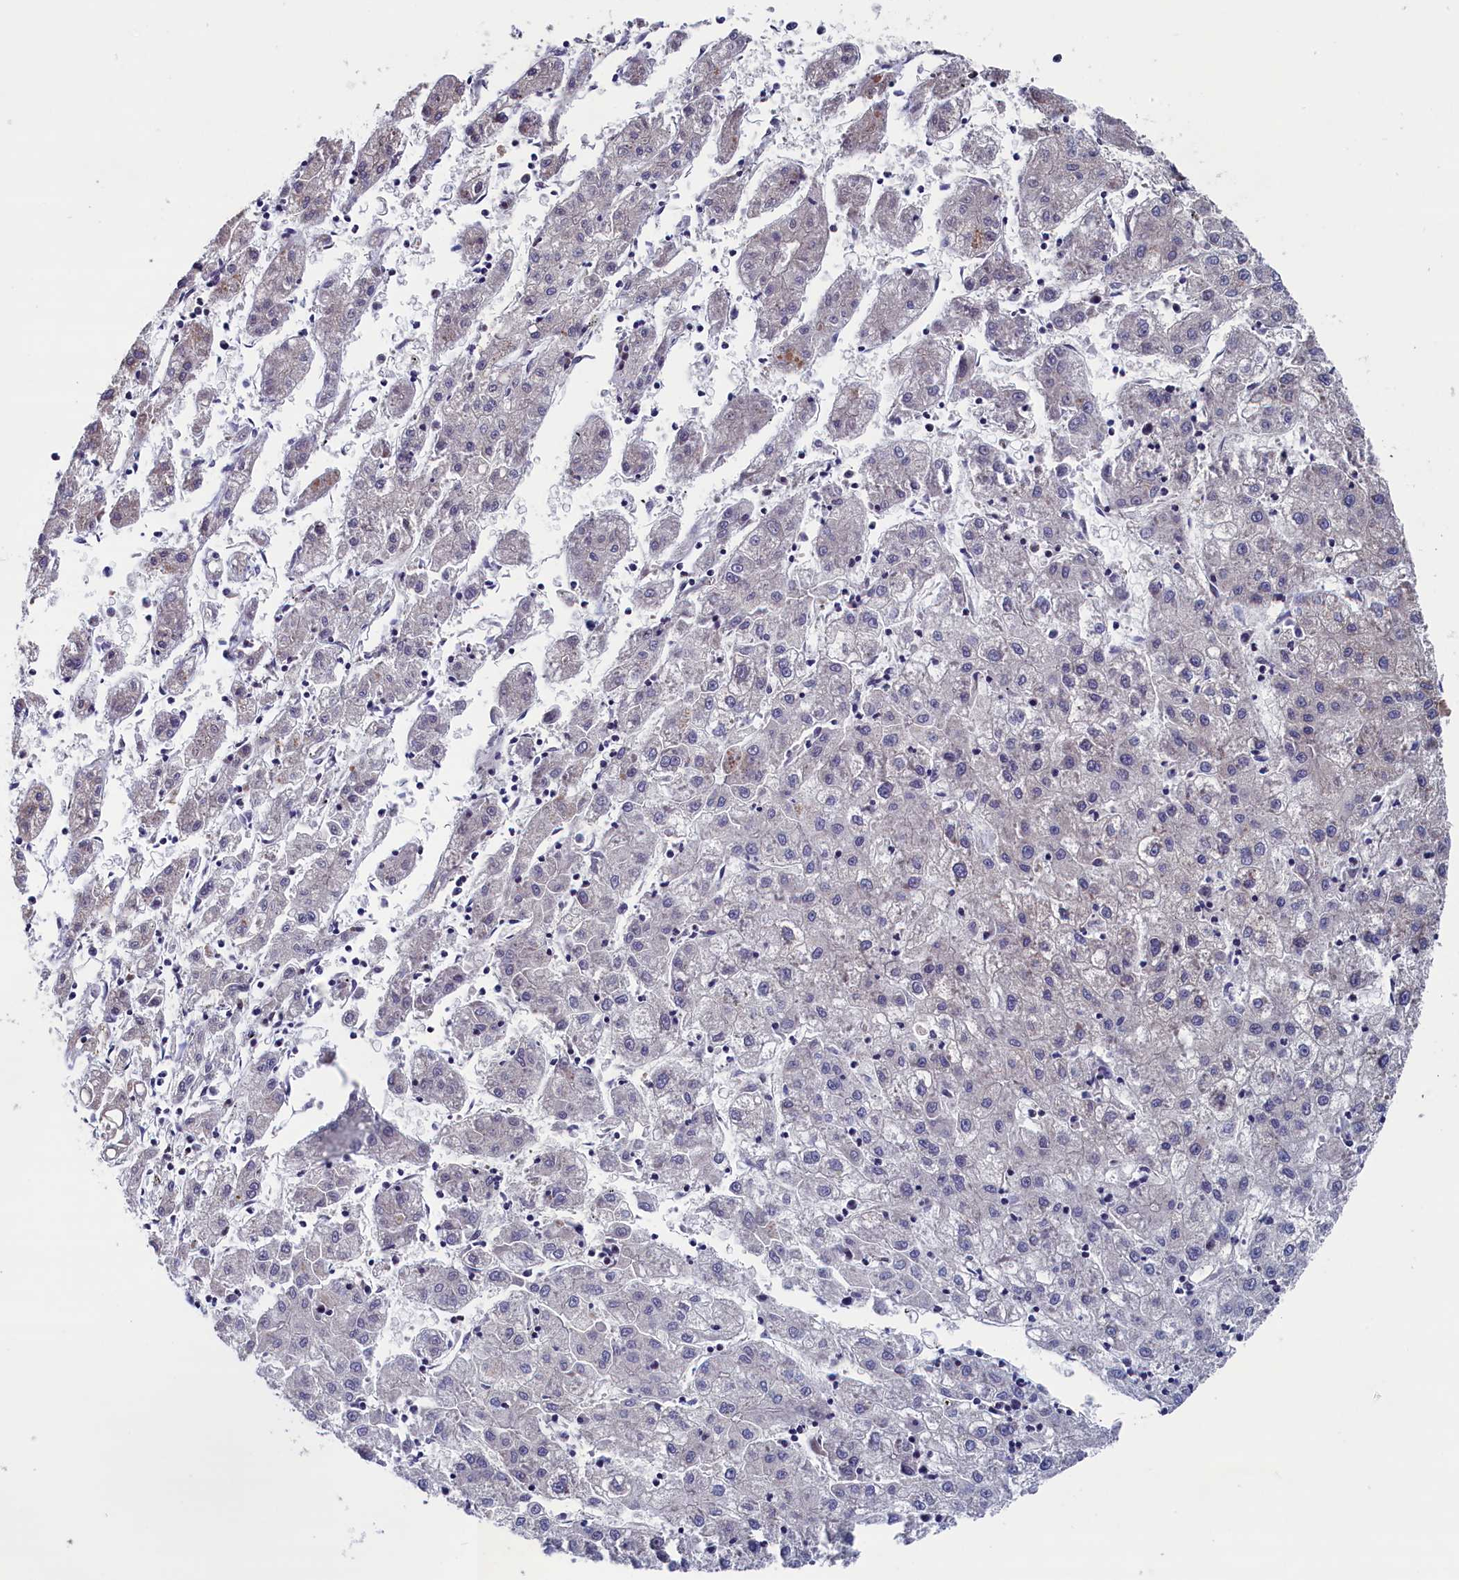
{"staining": {"intensity": "negative", "quantity": "none", "location": "none"}, "tissue": "liver cancer", "cell_type": "Tumor cells", "image_type": "cancer", "snomed": [{"axis": "morphology", "description": "Carcinoma, Hepatocellular, NOS"}, {"axis": "topography", "description": "Liver"}], "caption": "Tumor cells show no significant staining in hepatocellular carcinoma (liver).", "gene": "SPATA13", "patient": {"sex": "male", "age": 72}}